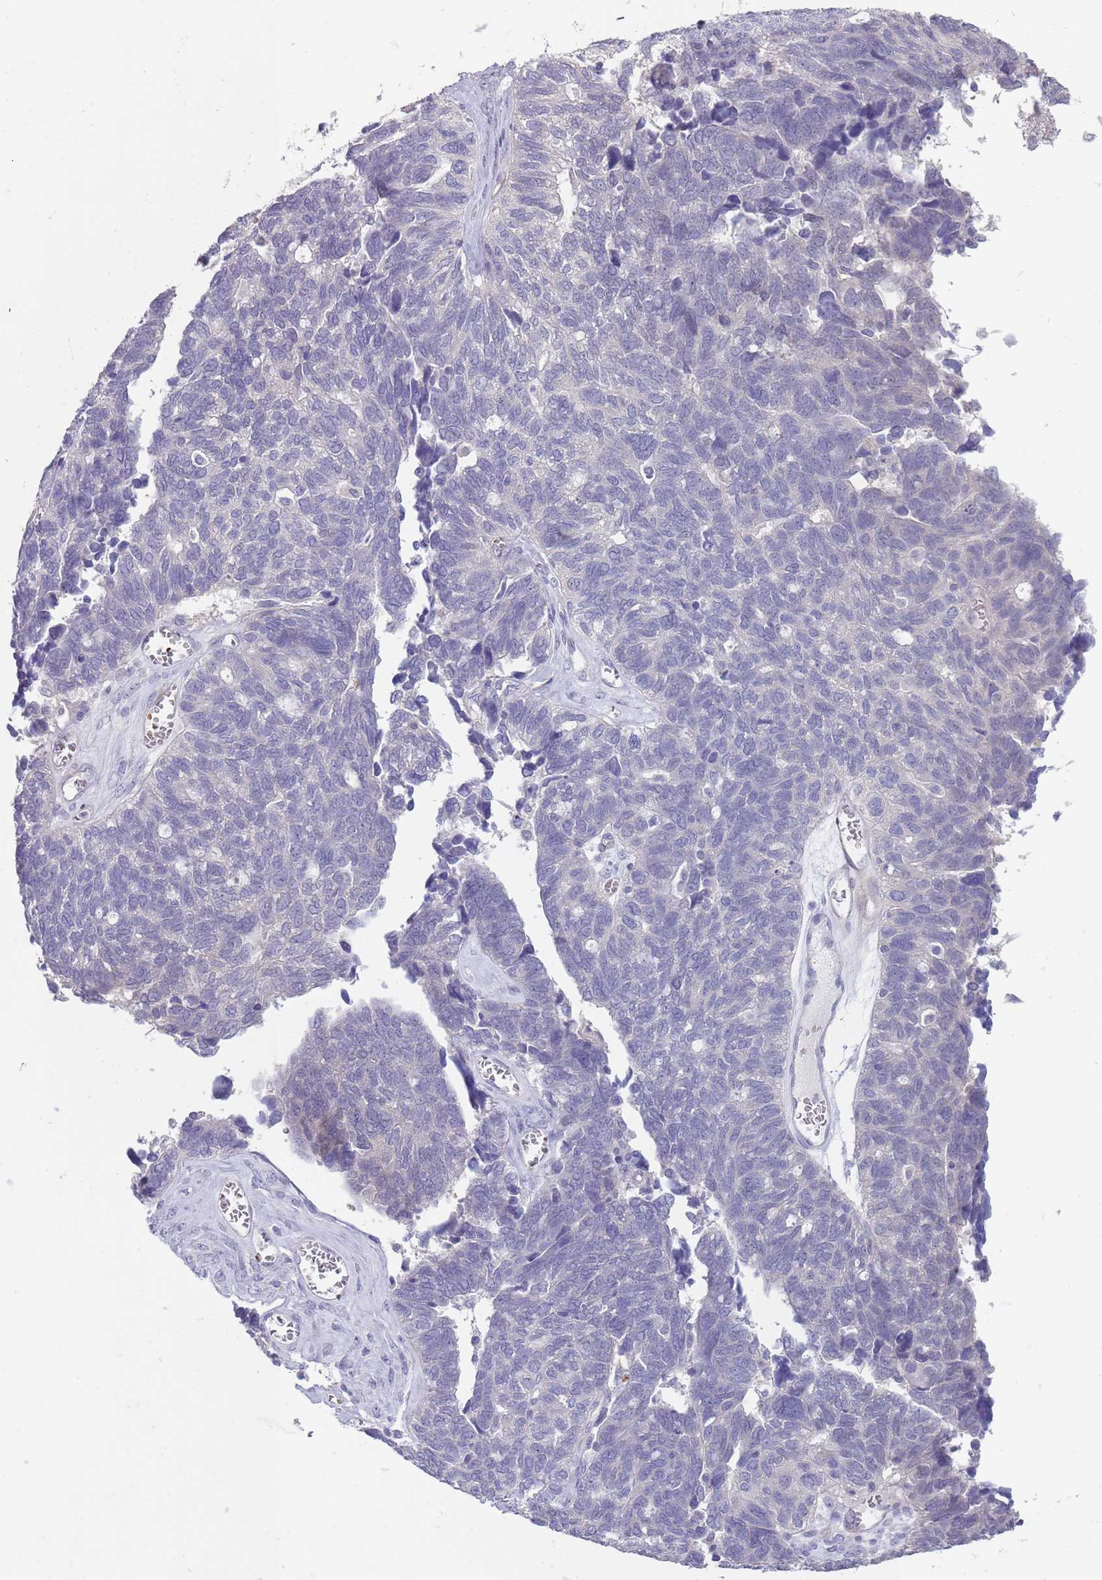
{"staining": {"intensity": "negative", "quantity": "none", "location": "none"}, "tissue": "ovarian cancer", "cell_type": "Tumor cells", "image_type": "cancer", "snomed": [{"axis": "morphology", "description": "Cystadenocarcinoma, serous, NOS"}, {"axis": "topography", "description": "Ovary"}], "caption": "The immunohistochemistry (IHC) micrograph has no significant expression in tumor cells of serous cystadenocarcinoma (ovarian) tissue. Brightfield microscopy of immunohistochemistry stained with DAB (brown) and hematoxylin (blue), captured at high magnification.", "gene": "ZNF14", "patient": {"sex": "female", "age": 79}}